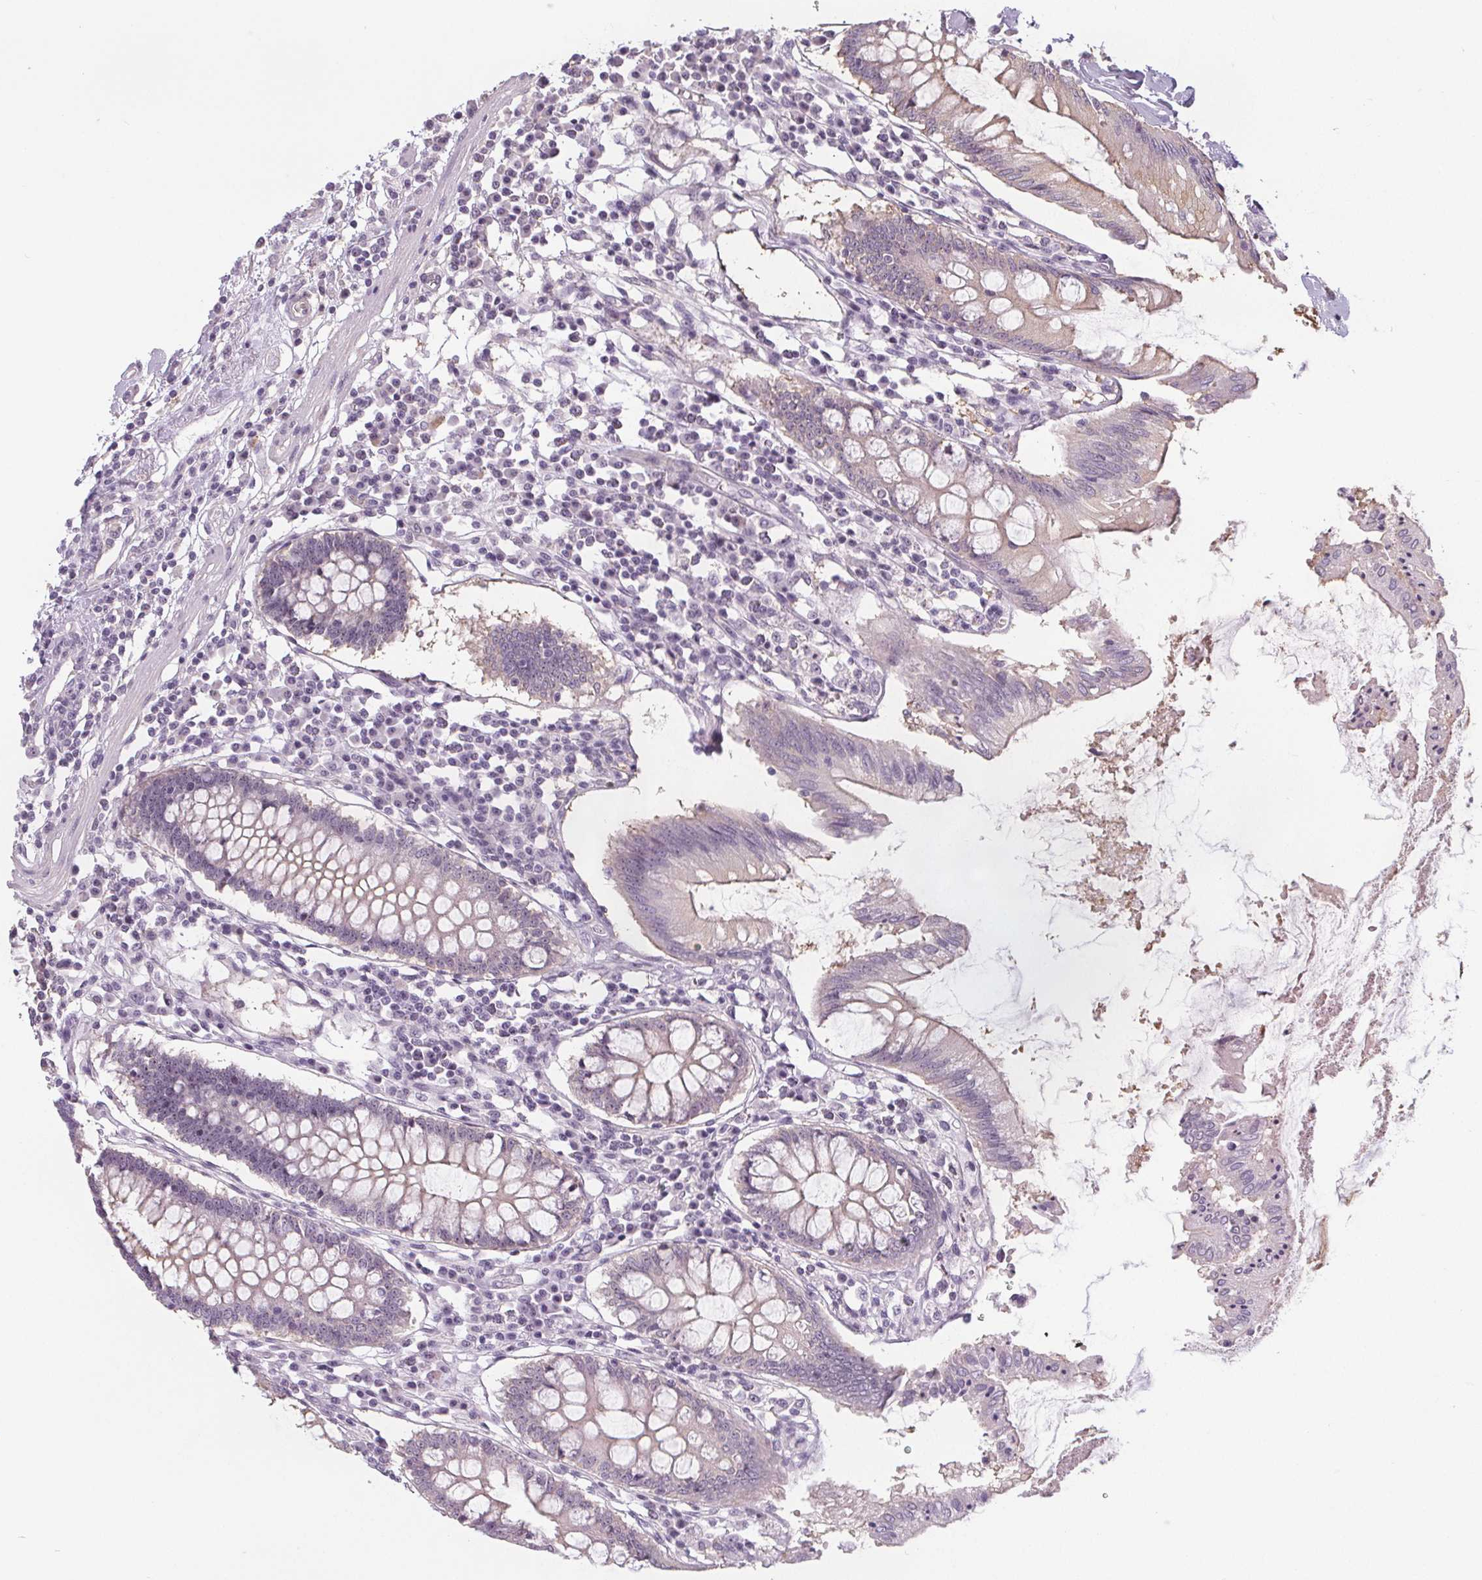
{"staining": {"intensity": "negative", "quantity": "none", "location": "none"}, "tissue": "colon", "cell_type": "Endothelial cells", "image_type": "normal", "snomed": [{"axis": "morphology", "description": "Normal tissue, NOS"}, {"axis": "morphology", "description": "Adenocarcinoma, NOS"}, {"axis": "topography", "description": "Colon"}], "caption": "DAB (3,3'-diaminobenzidine) immunohistochemical staining of benign colon exhibits no significant staining in endothelial cells.", "gene": "NOLC1", "patient": {"sex": "male", "age": 83}}